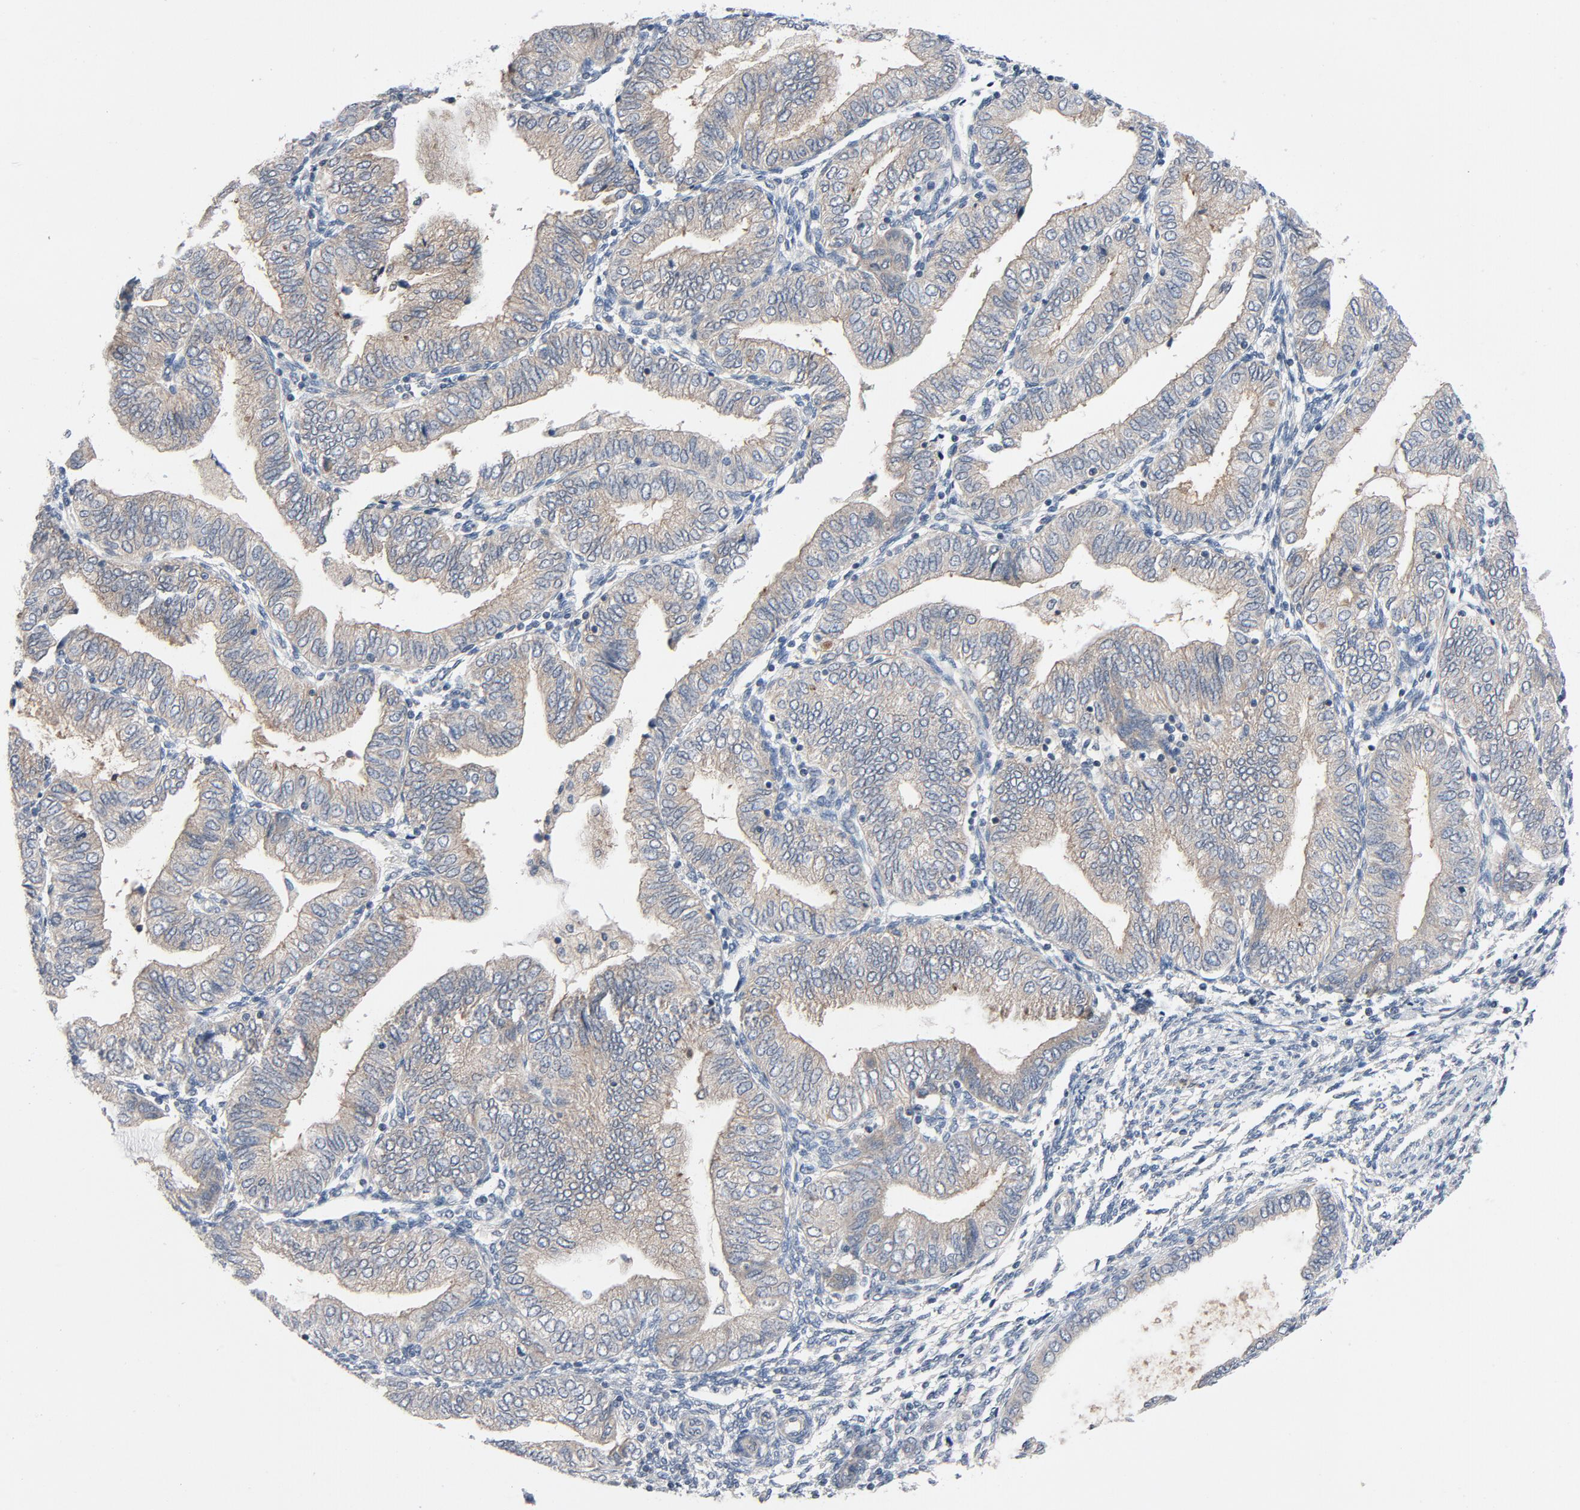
{"staining": {"intensity": "weak", "quantity": ">75%", "location": "cytoplasmic/membranous"}, "tissue": "endometrial cancer", "cell_type": "Tumor cells", "image_type": "cancer", "snomed": [{"axis": "morphology", "description": "Adenocarcinoma, NOS"}, {"axis": "topography", "description": "Endometrium"}], "caption": "The histopathology image reveals staining of endometrial adenocarcinoma, revealing weak cytoplasmic/membranous protein expression (brown color) within tumor cells. (DAB = brown stain, brightfield microscopy at high magnification).", "gene": "TSG101", "patient": {"sex": "female", "age": 51}}